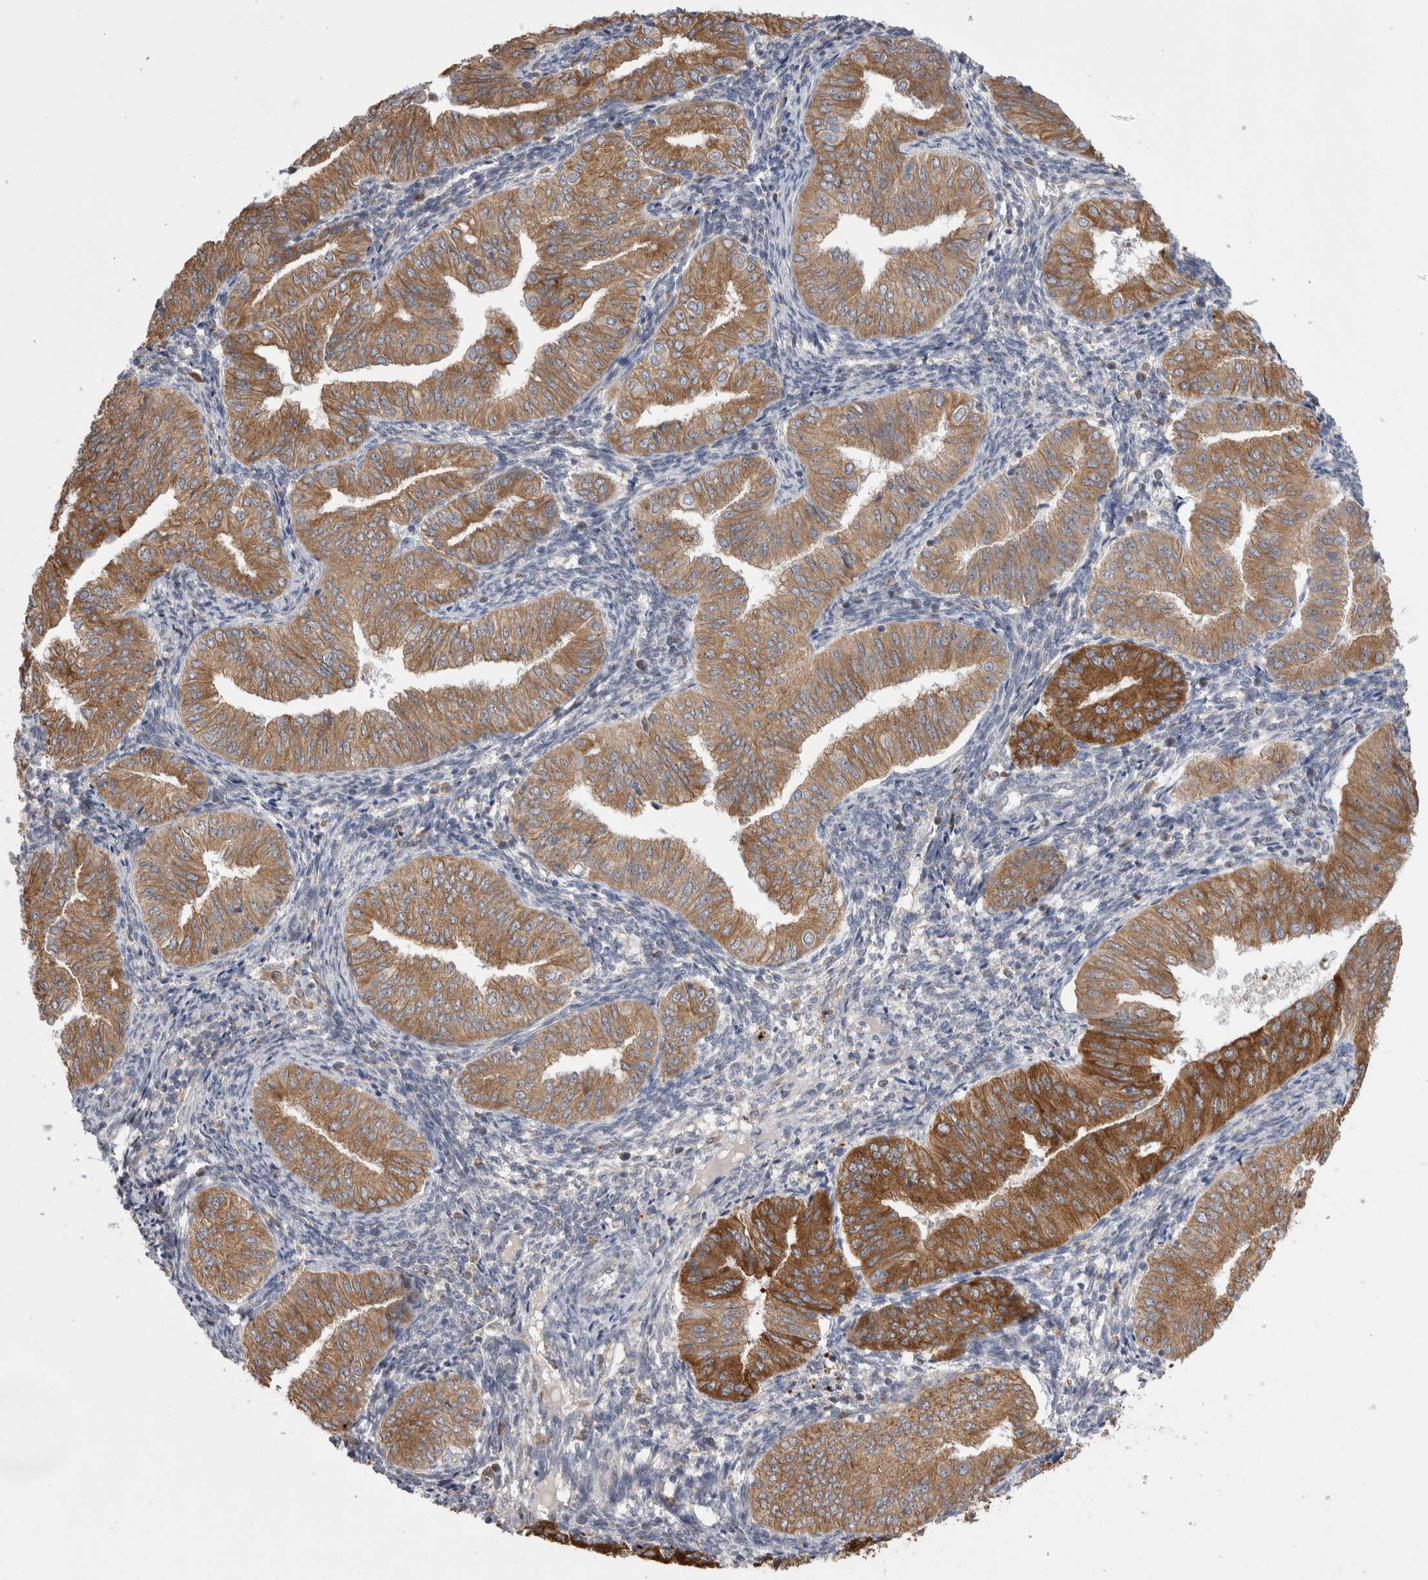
{"staining": {"intensity": "moderate", "quantity": ">75%", "location": "cytoplasmic/membranous"}, "tissue": "endometrial cancer", "cell_type": "Tumor cells", "image_type": "cancer", "snomed": [{"axis": "morphology", "description": "Normal tissue, NOS"}, {"axis": "morphology", "description": "Adenocarcinoma, NOS"}, {"axis": "topography", "description": "Endometrium"}], "caption": "Immunohistochemical staining of human endometrial cancer displays moderate cytoplasmic/membranous protein positivity in approximately >75% of tumor cells. The protein is stained brown, and the nuclei are stained in blue (DAB IHC with brightfield microscopy, high magnification).", "gene": "ZNF341", "patient": {"sex": "female", "age": 53}}